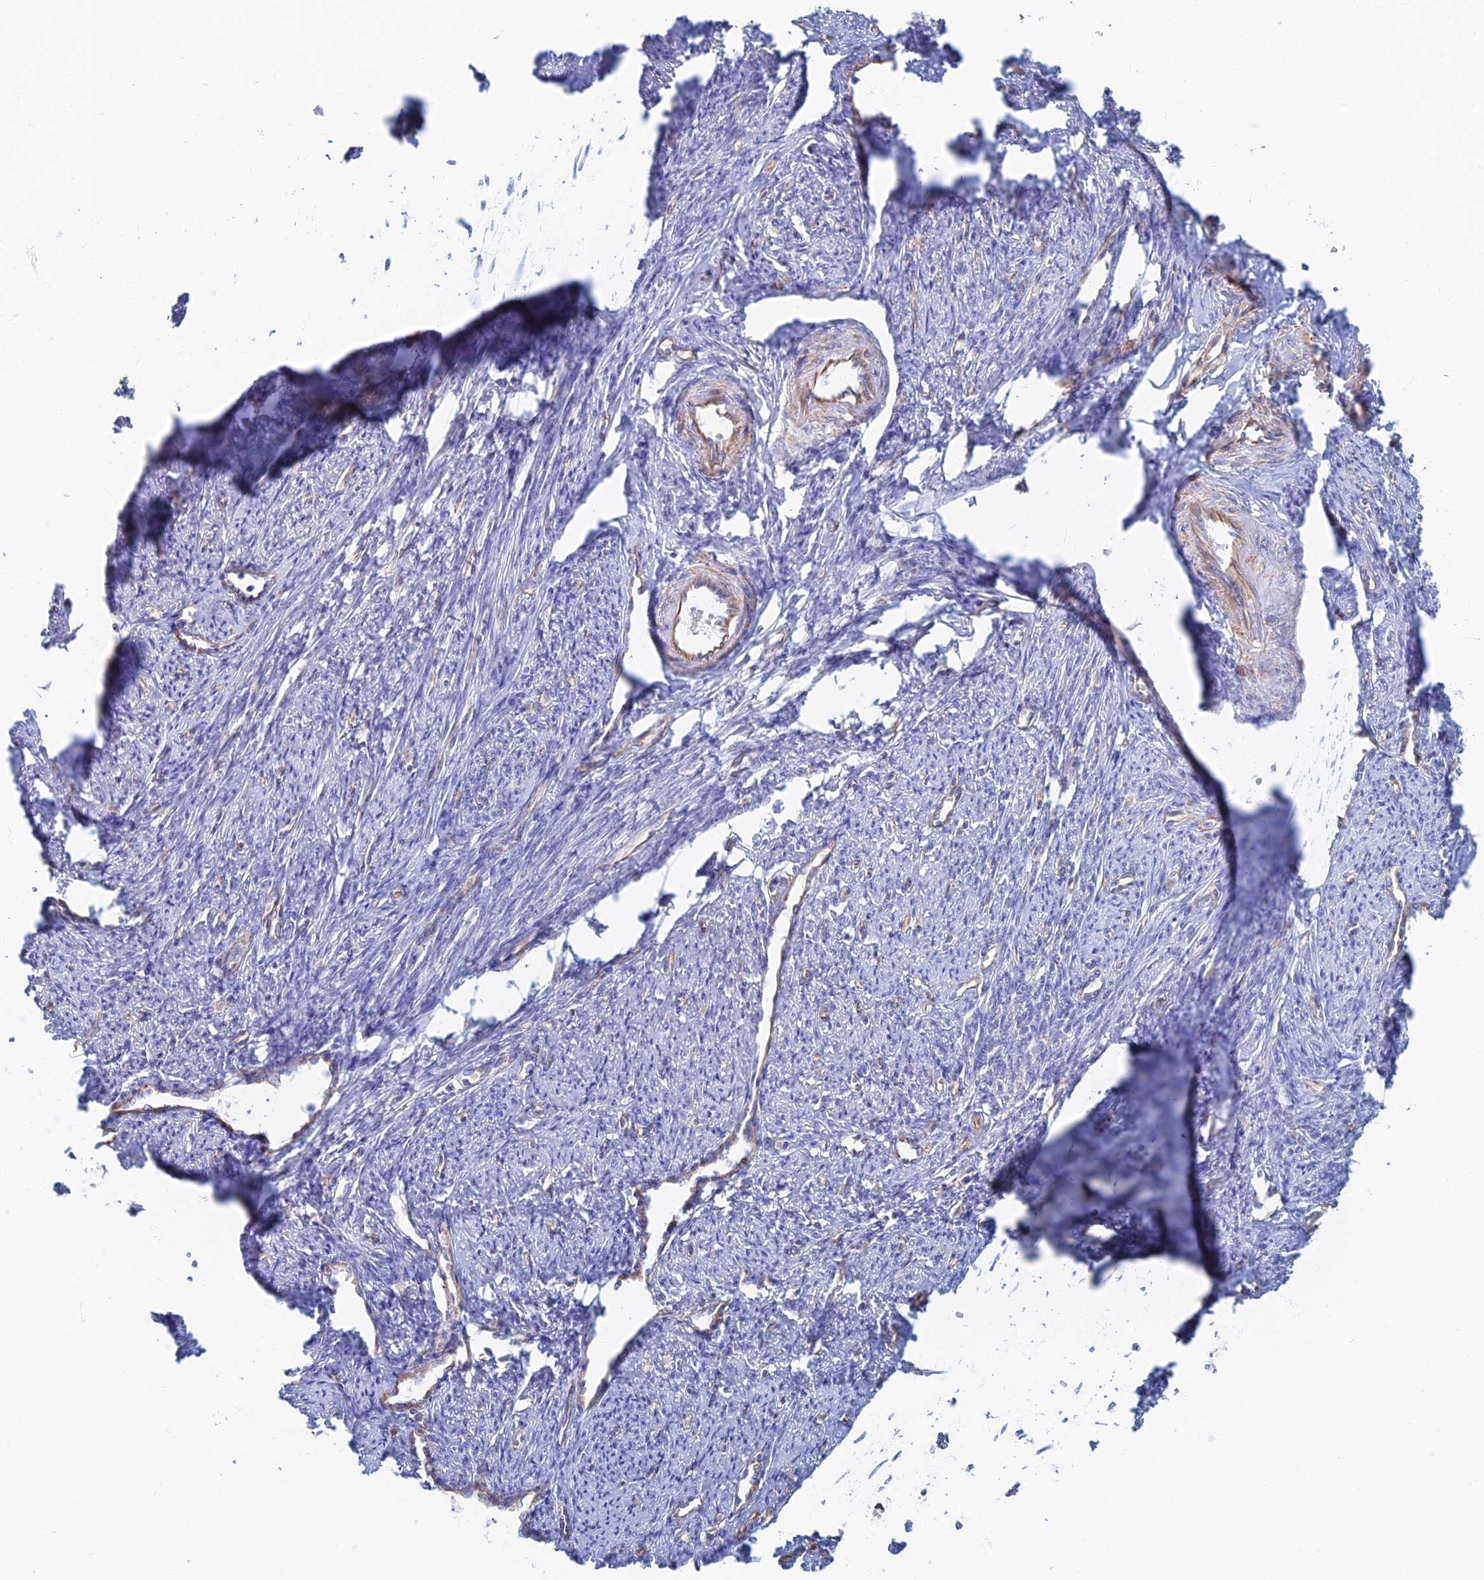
{"staining": {"intensity": "negative", "quantity": "none", "location": "none"}, "tissue": "smooth muscle", "cell_type": "Smooth muscle cells", "image_type": "normal", "snomed": [{"axis": "morphology", "description": "Normal tissue, NOS"}, {"axis": "topography", "description": "Smooth muscle"}, {"axis": "topography", "description": "Uterus"}], "caption": "Smooth muscle was stained to show a protein in brown. There is no significant staining in smooth muscle cells. (IHC, brightfield microscopy, high magnification).", "gene": "RMC1", "patient": {"sex": "female", "age": 59}}